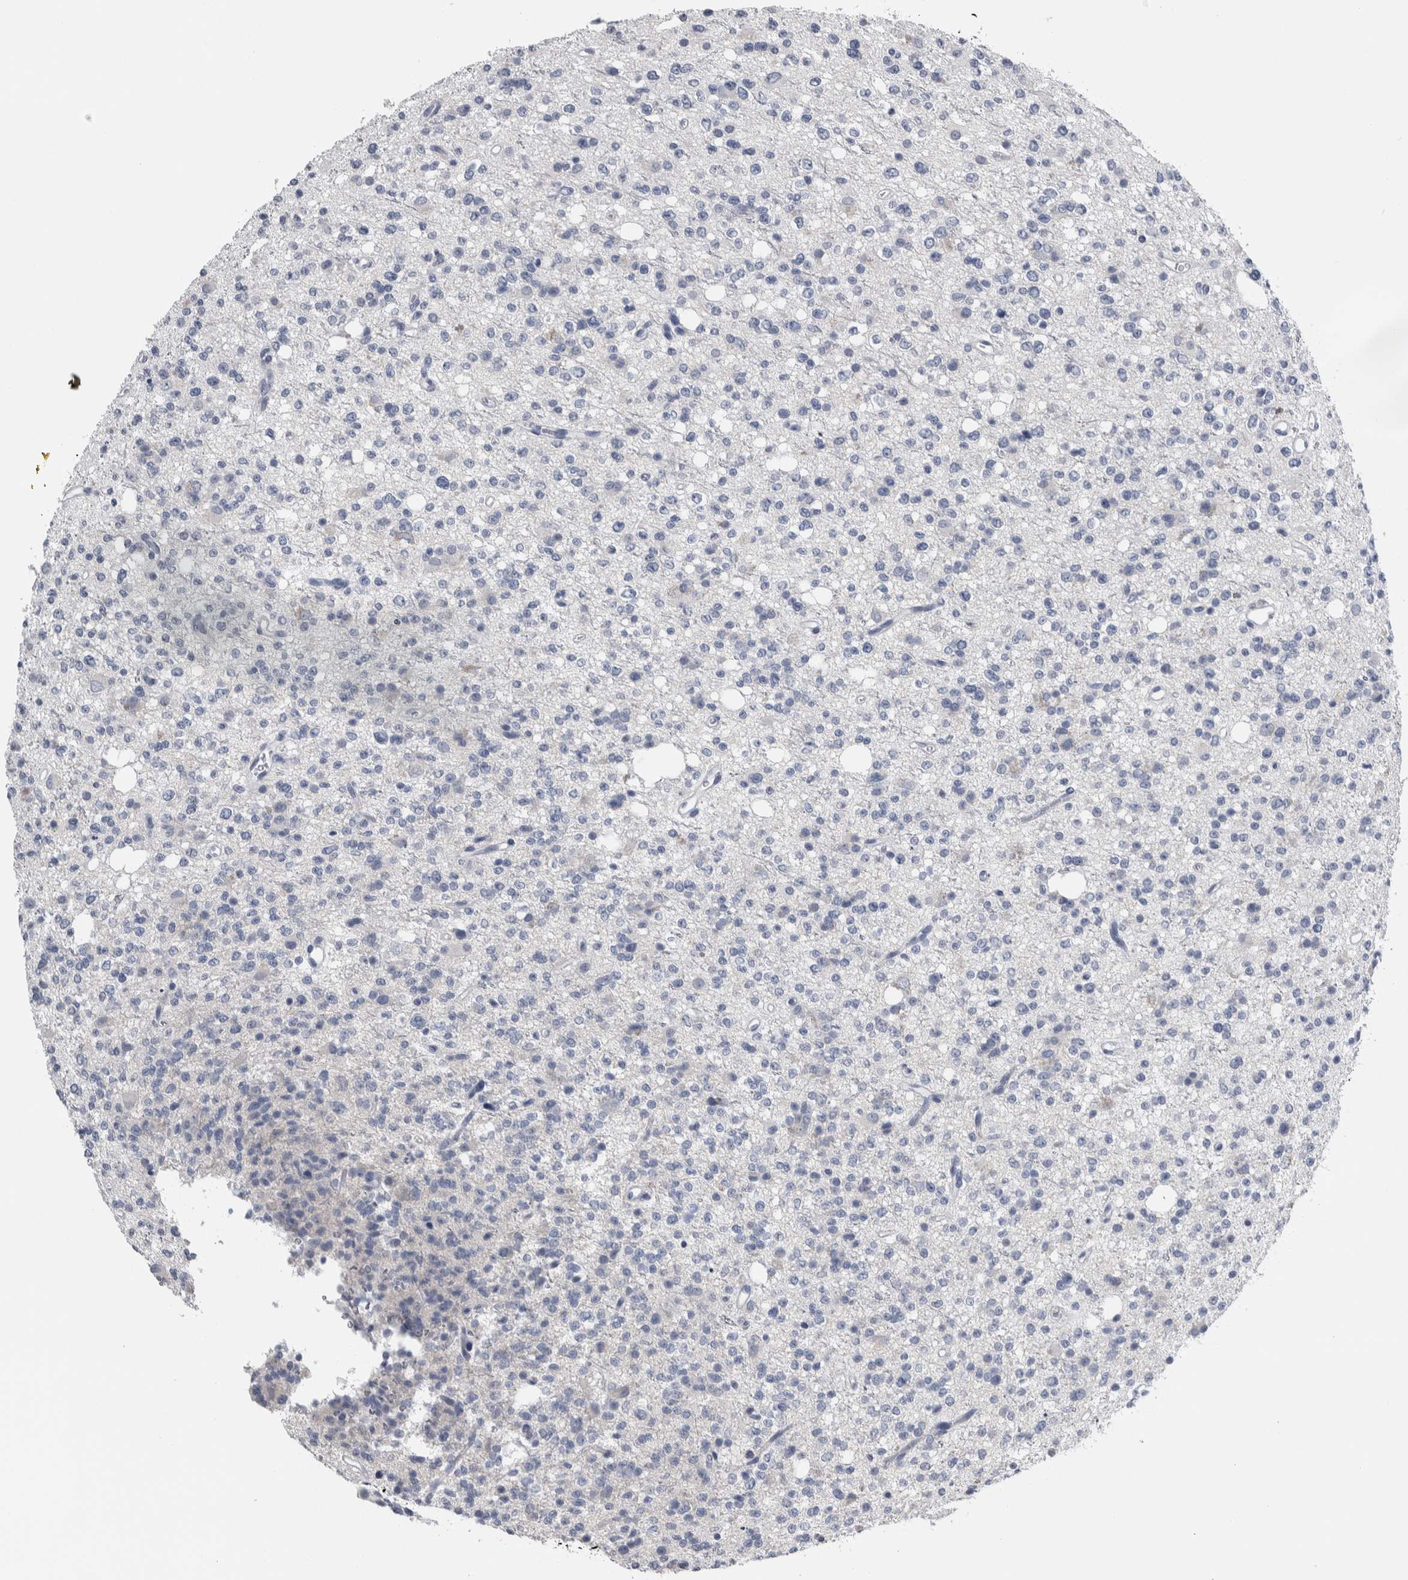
{"staining": {"intensity": "negative", "quantity": "none", "location": "none"}, "tissue": "glioma", "cell_type": "Tumor cells", "image_type": "cancer", "snomed": [{"axis": "morphology", "description": "Glioma, malignant, High grade"}, {"axis": "topography", "description": "Brain"}], "caption": "An IHC image of glioma is shown. There is no staining in tumor cells of glioma.", "gene": "CDH17", "patient": {"sex": "female", "age": 62}}